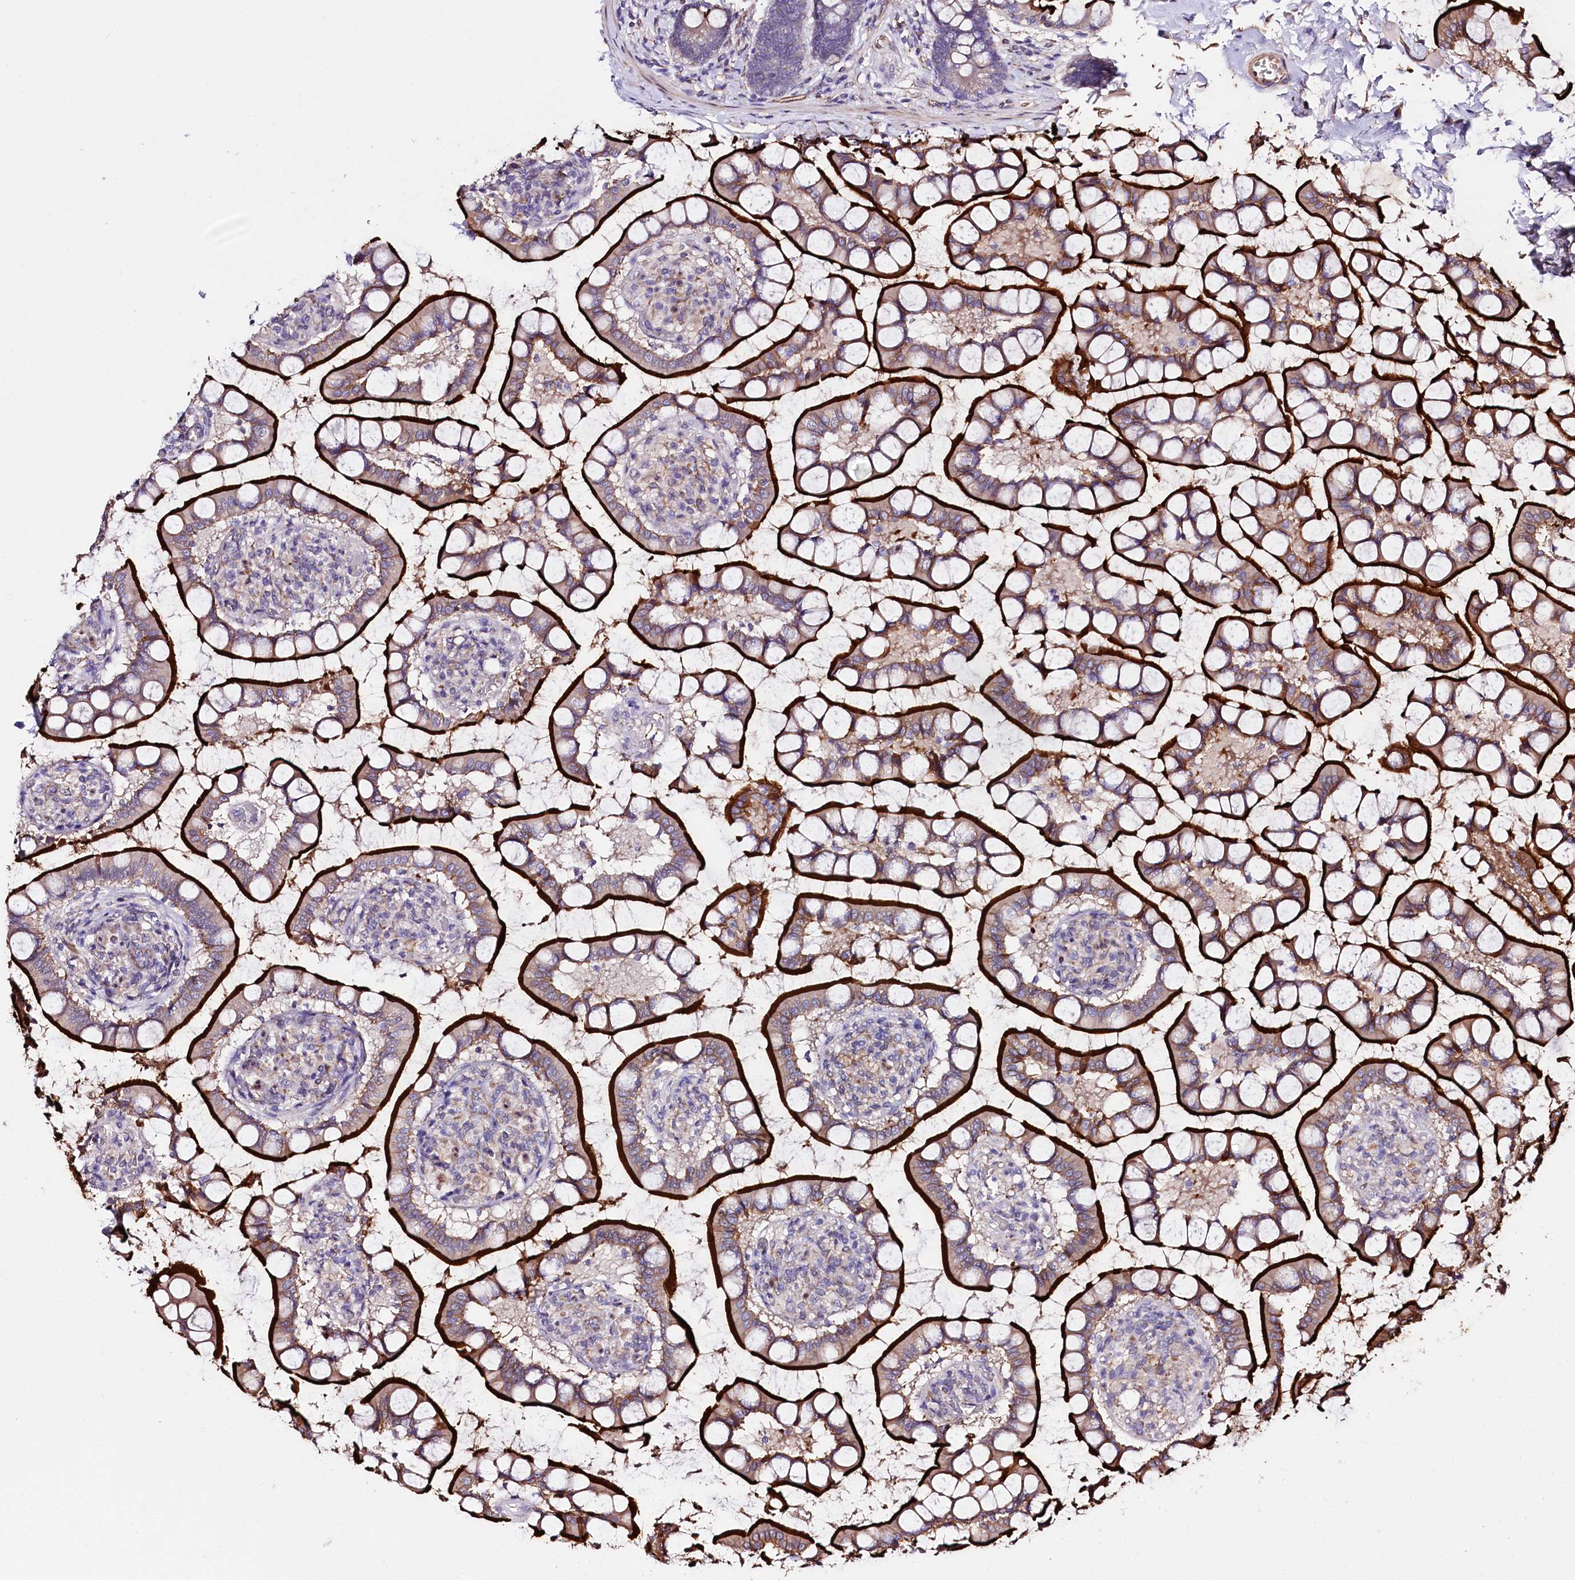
{"staining": {"intensity": "strong", "quantity": ">75%", "location": "cytoplasmic/membranous"}, "tissue": "small intestine", "cell_type": "Glandular cells", "image_type": "normal", "snomed": [{"axis": "morphology", "description": "Normal tissue, NOS"}, {"axis": "topography", "description": "Small intestine"}], "caption": "High-power microscopy captured an immunohistochemistry (IHC) micrograph of unremarkable small intestine, revealing strong cytoplasmic/membranous positivity in approximately >75% of glandular cells.", "gene": "SLC7A1", "patient": {"sex": "male", "age": 52}}